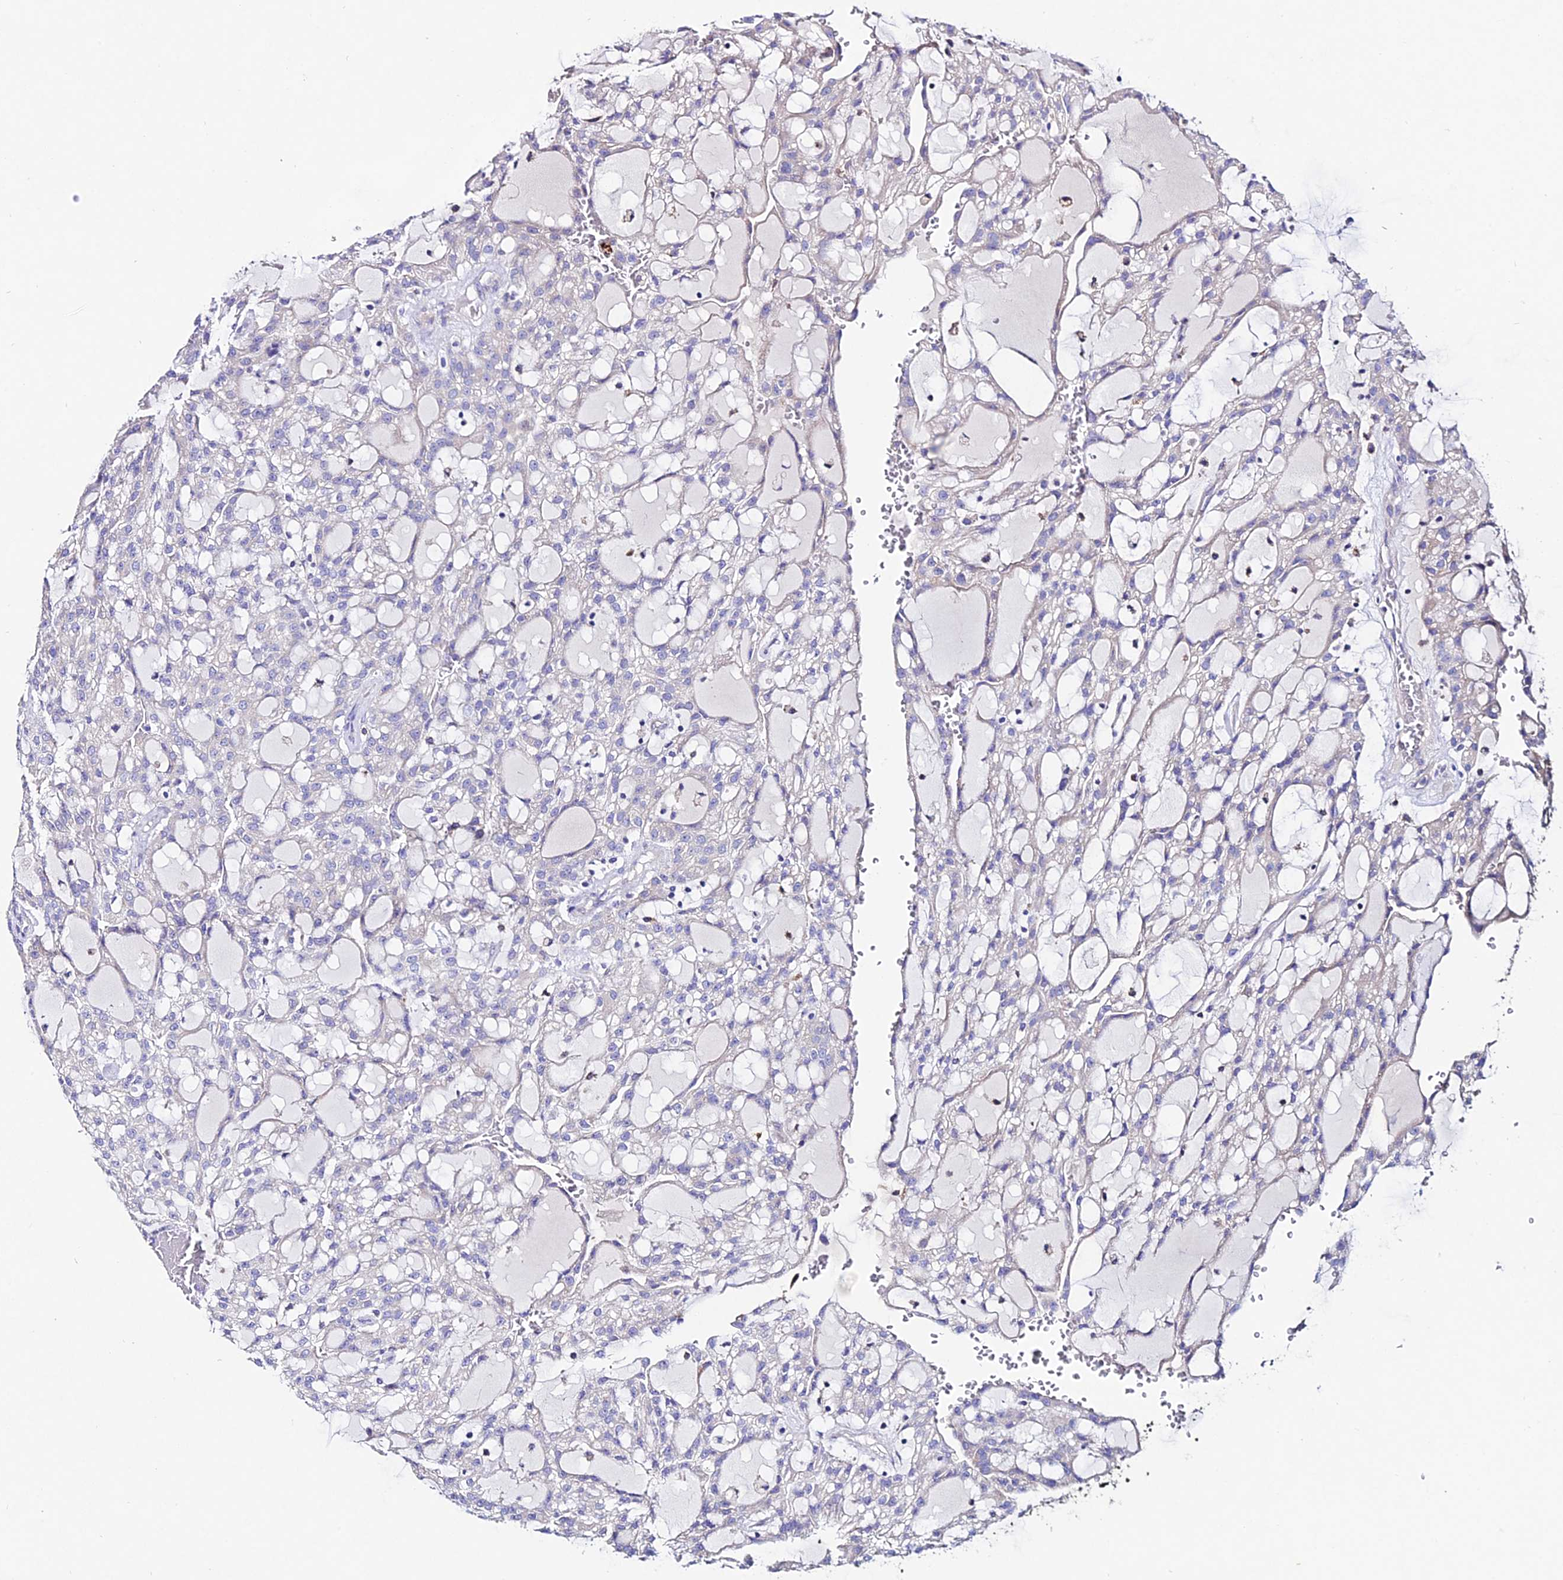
{"staining": {"intensity": "negative", "quantity": "none", "location": "none"}, "tissue": "renal cancer", "cell_type": "Tumor cells", "image_type": "cancer", "snomed": [{"axis": "morphology", "description": "Adenocarcinoma, NOS"}, {"axis": "topography", "description": "Kidney"}], "caption": "Tumor cells show no significant staining in renal adenocarcinoma.", "gene": "OR51Q1", "patient": {"sex": "male", "age": 63}}